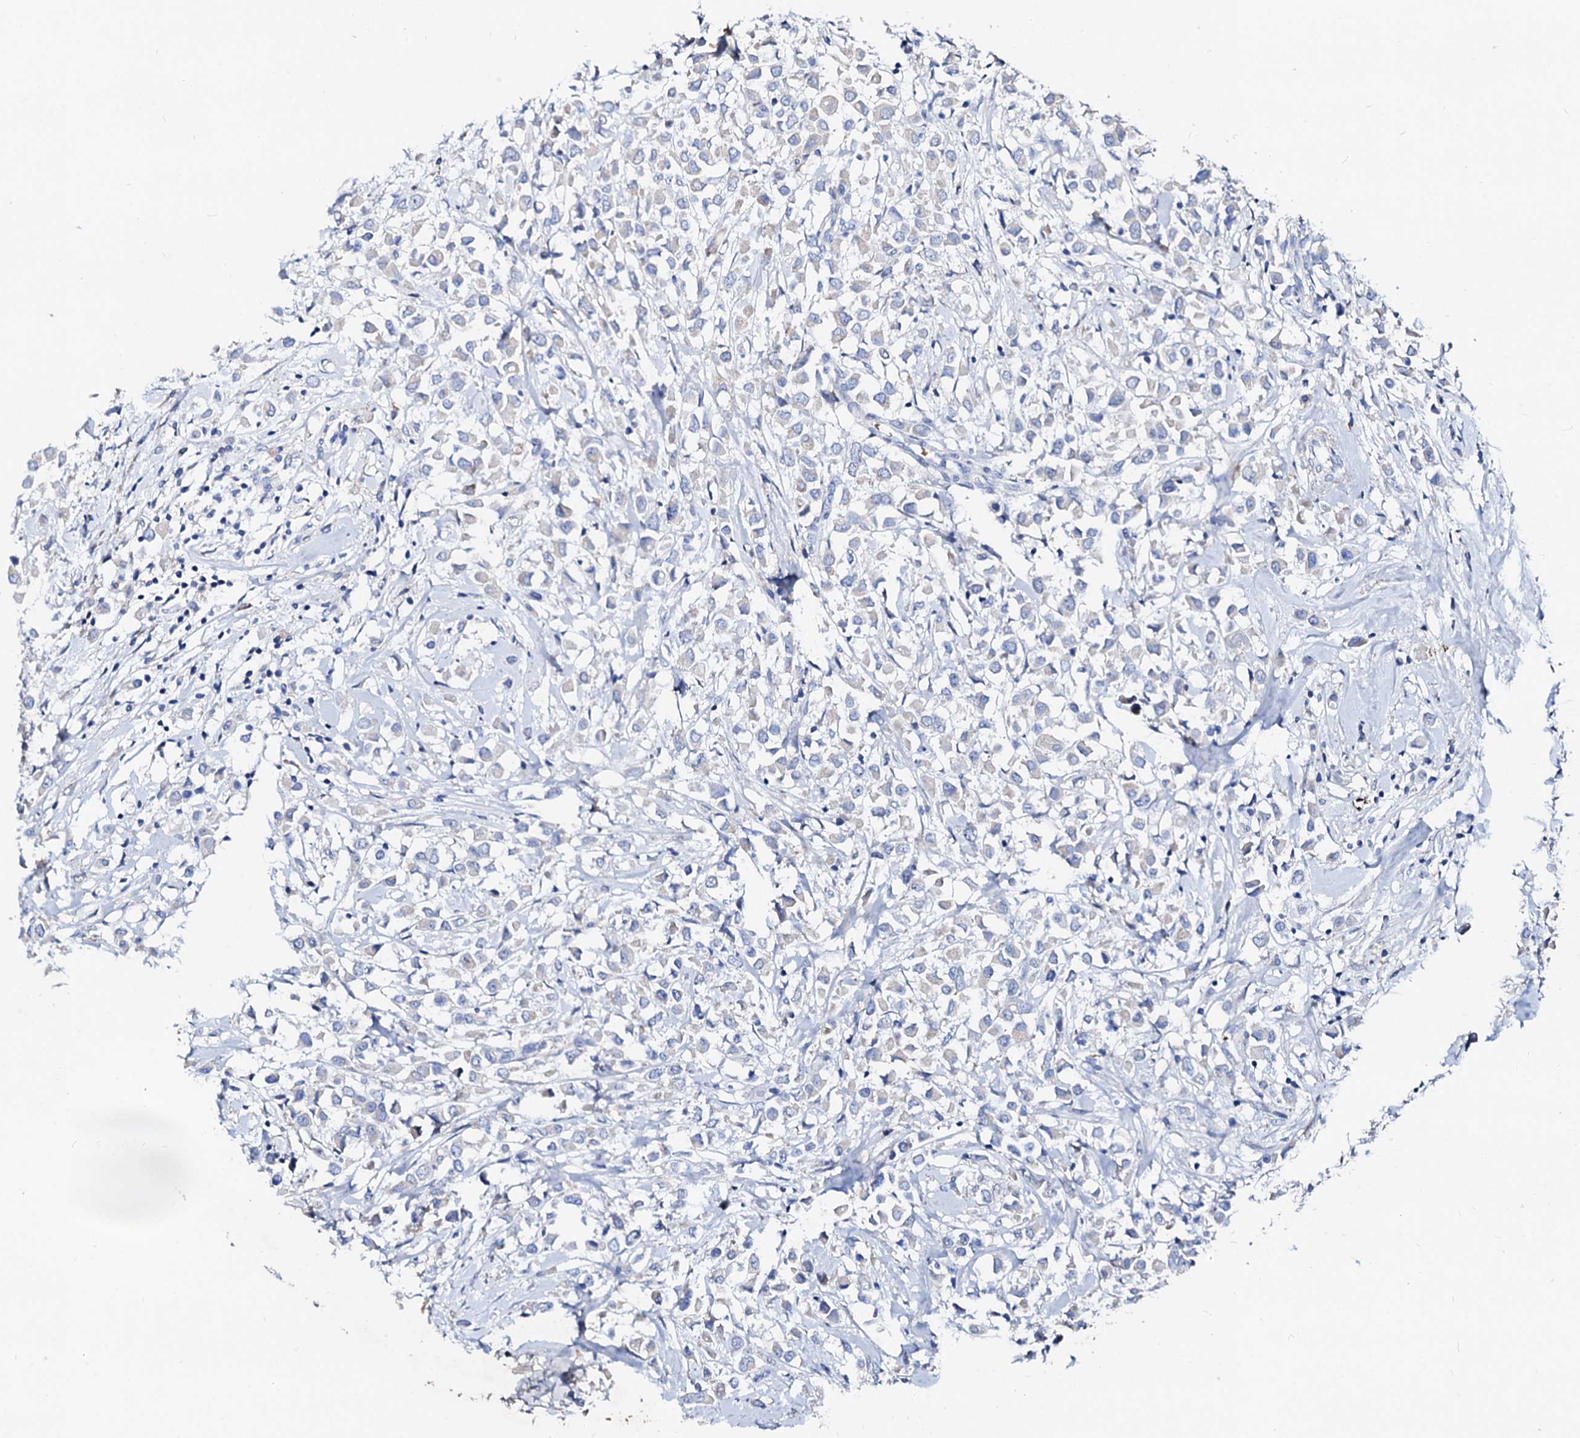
{"staining": {"intensity": "negative", "quantity": "none", "location": "none"}, "tissue": "breast cancer", "cell_type": "Tumor cells", "image_type": "cancer", "snomed": [{"axis": "morphology", "description": "Duct carcinoma"}, {"axis": "topography", "description": "Breast"}], "caption": "This is an IHC micrograph of breast cancer (invasive ductal carcinoma). There is no staining in tumor cells.", "gene": "SLC10A7", "patient": {"sex": "female", "age": 87}}